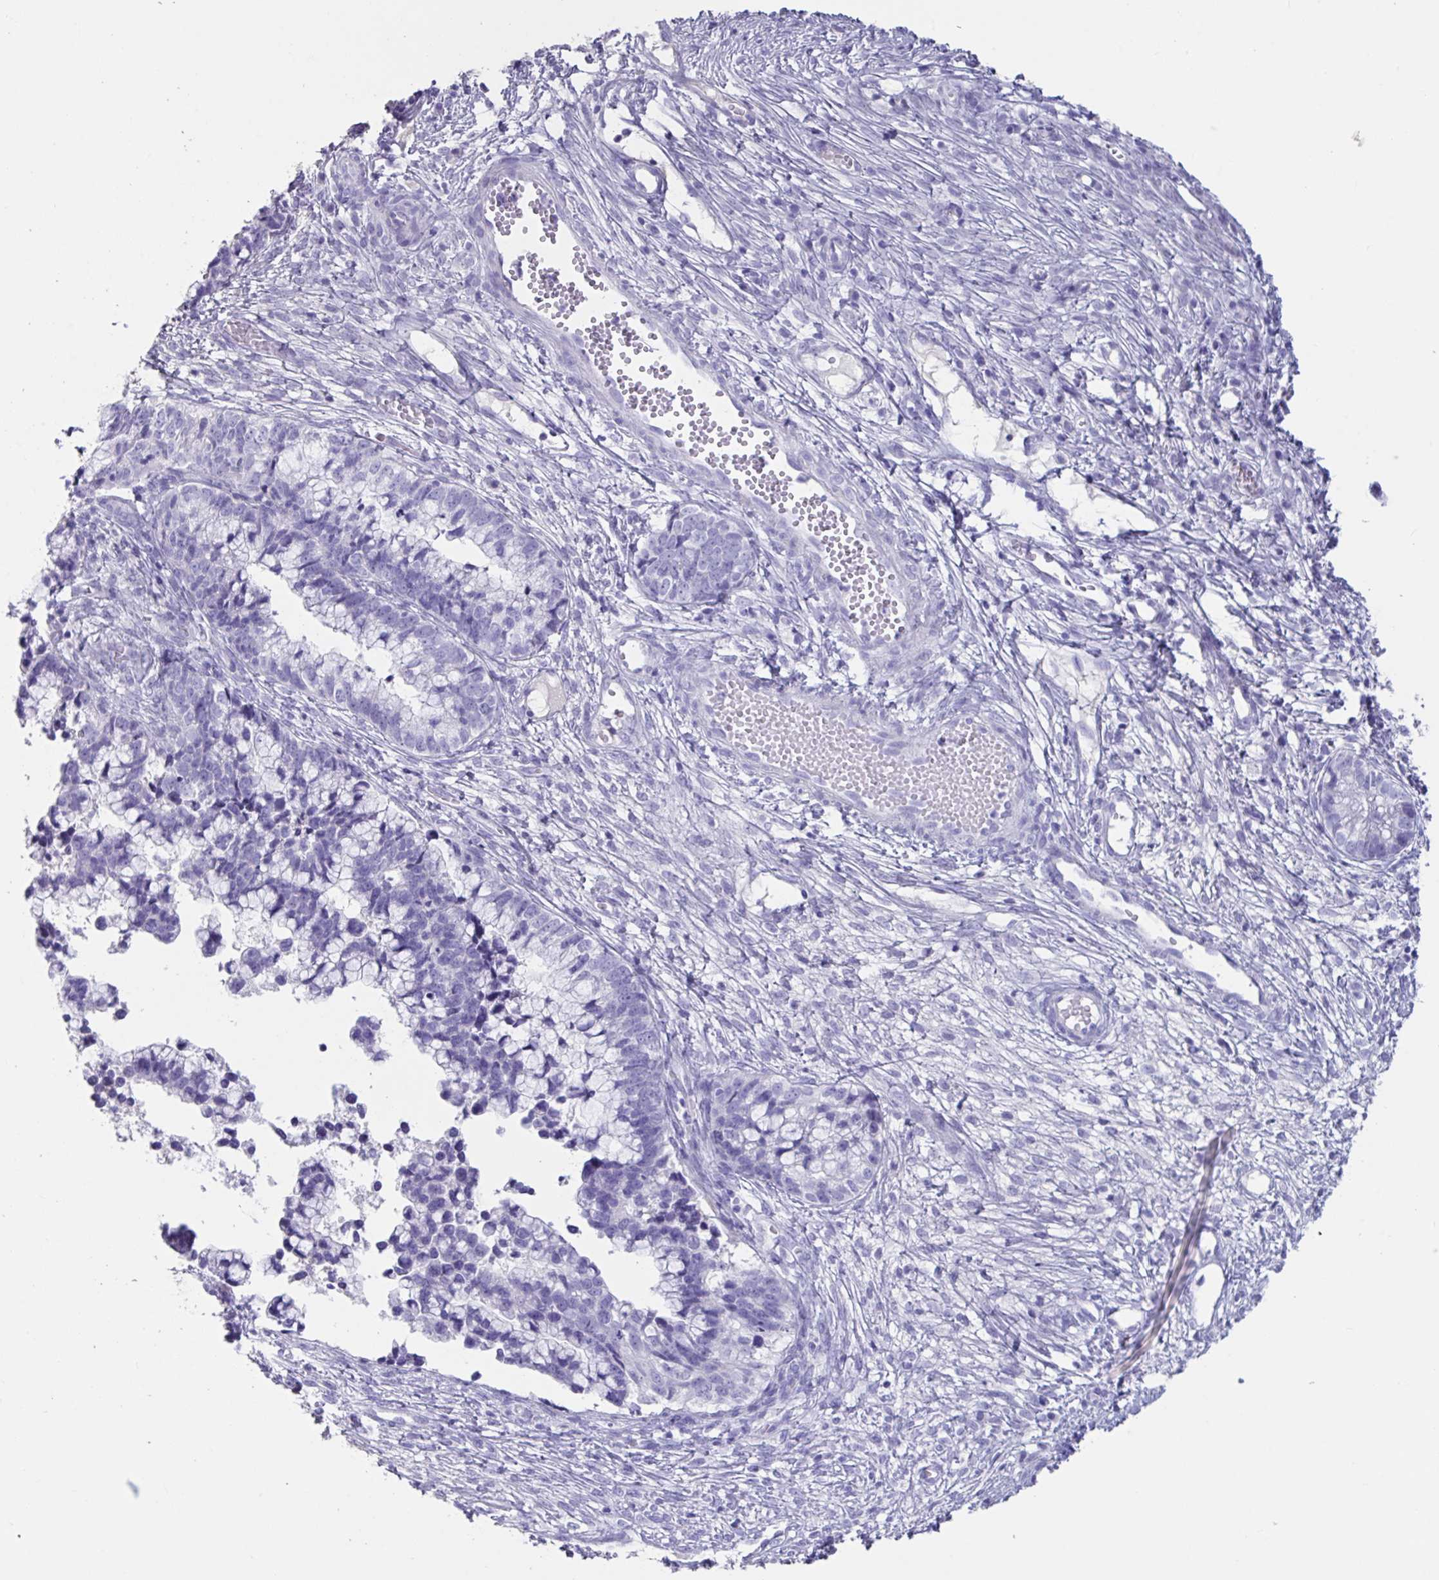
{"staining": {"intensity": "negative", "quantity": "none", "location": "none"}, "tissue": "cervical cancer", "cell_type": "Tumor cells", "image_type": "cancer", "snomed": [{"axis": "morphology", "description": "Adenocarcinoma, NOS"}, {"axis": "topography", "description": "Cervix"}], "caption": "This is a histopathology image of IHC staining of cervical adenocarcinoma, which shows no positivity in tumor cells. (DAB immunohistochemistry visualized using brightfield microscopy, high magnification).", "gene": "TNNC1", "patient": {"sex": "female", "age": 44}}